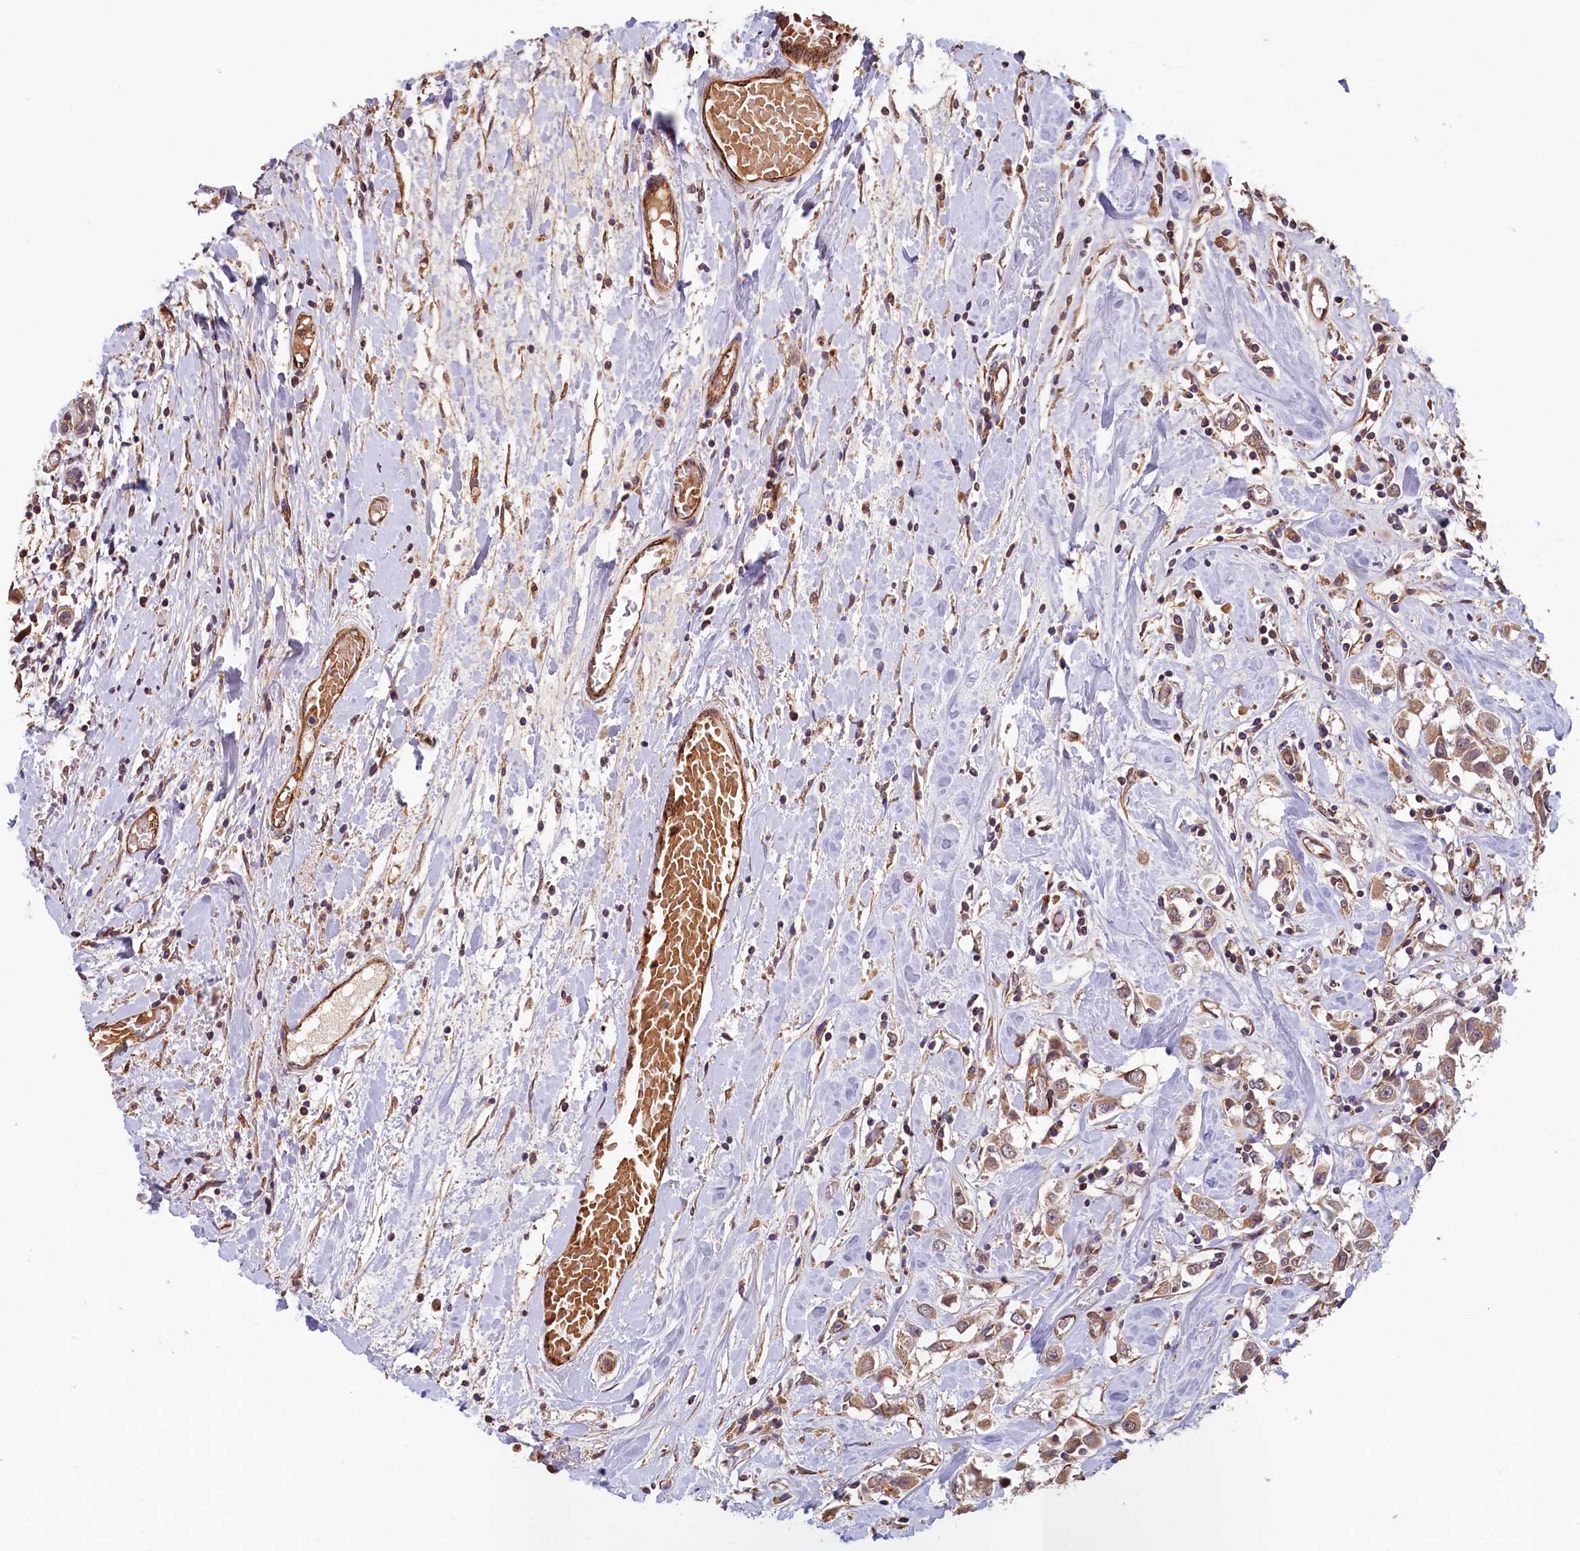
{"staining": {"intensity": "weak", "quantity": ">75%", "location": "cytoplasmic/membranous"}, "tissue": "breast cancer", "cell_type": "Tumor cells", "image_type": "cancer", "snomed": [{"axis": "morphology", "description": "Duct carcinoma"}, {"axis": "topography", "description": "Breast"}], "caption": "Protein expression analysis of human breast intraductal carcinoma reveals weak cytoplasmic/membranous staining in about >75% of tumor cells.", "gene": "ACSBG1", "patient": {"sex": "female", "age": 61}}